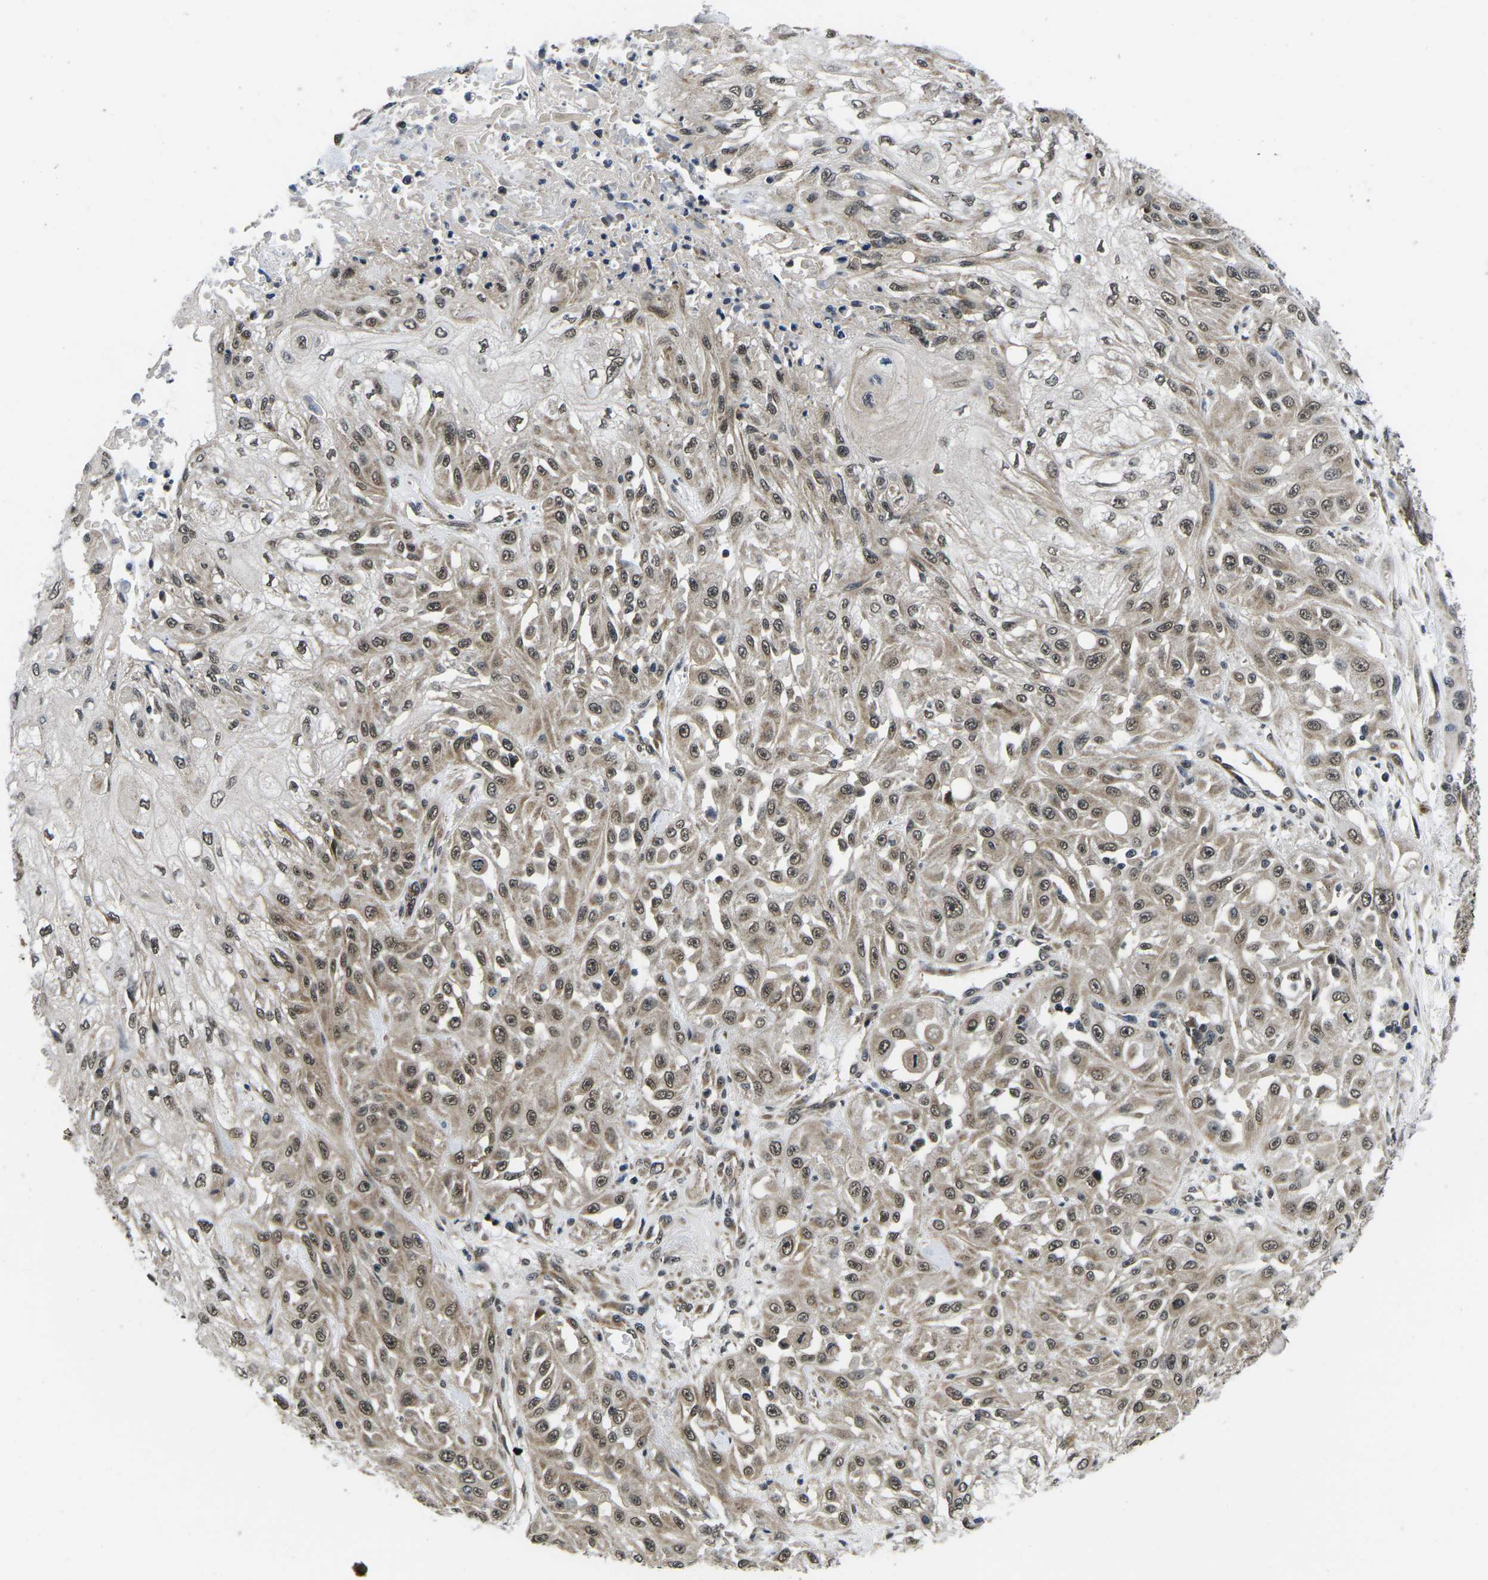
{"staining": {"intensity": "moderate", "quantity": ">75%", "location": "cytoplasmic/membranous,nuclear"}, "tissue": "skin cancer", "cell_type": "Tumor cells", "image_type": "cancer", "snomed": [{"axis": "morphology", "description": "Squamous cell carcinoma, NOS"}, {"axis": "morphology", "description": "Squamous cell carcinoma, metastatic, NOS"}, {"axis": "topography", "description": "Skin"}, {"axis": "topography", "description": "Lymph node"}], "caption": "Tumor cells demonstrate medium levels of moderate cytoplasmic/membranous and nuclear staining in approximately >75% of cells in human skin squamous cell carcinoma.", "gene": "CCNE1", "patient": {"sex": "male", "age": 75}}